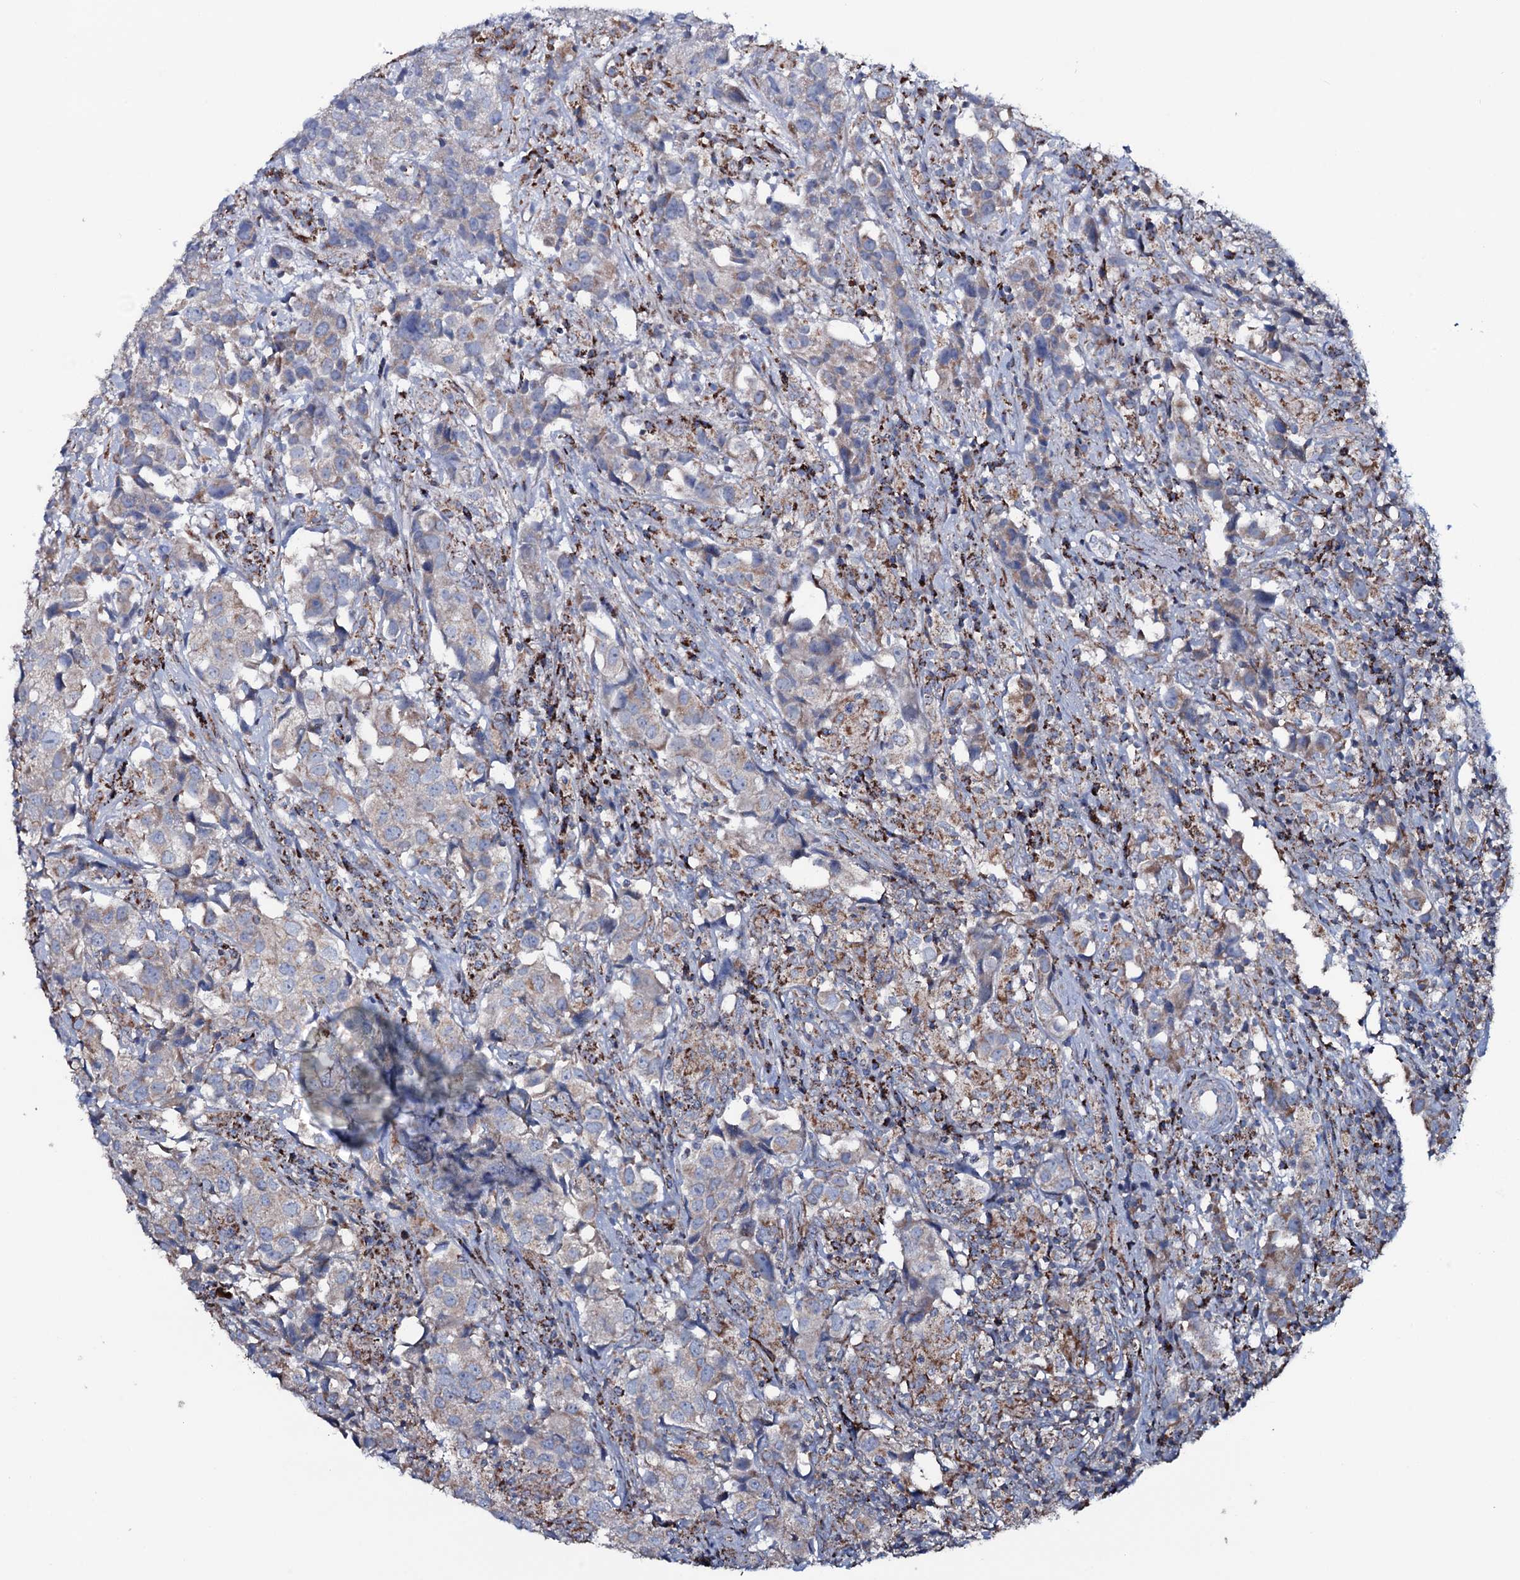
{"staining": {"intensity": "moderate", "quantity": "25%-75%", "location": "cytoplasmic/membranous"}, "tissue": "urothelial cancer", "cell_type": "Tumor cells", "image_type": "cancer", "snomed": [{"axis": "morphology", "description": "Urothelial carcinoma, High grade"}, {"axis": "topography", "description": "Urinary bladder"}], "caption": "This image shows IHC staining of urothelial cancer, with medium moderate cytoplasmic/membranous positivity in about 25%-75% of tumor cells.", "gene": "MRPS35", "patient": {"sex": "female", "age": 75}}